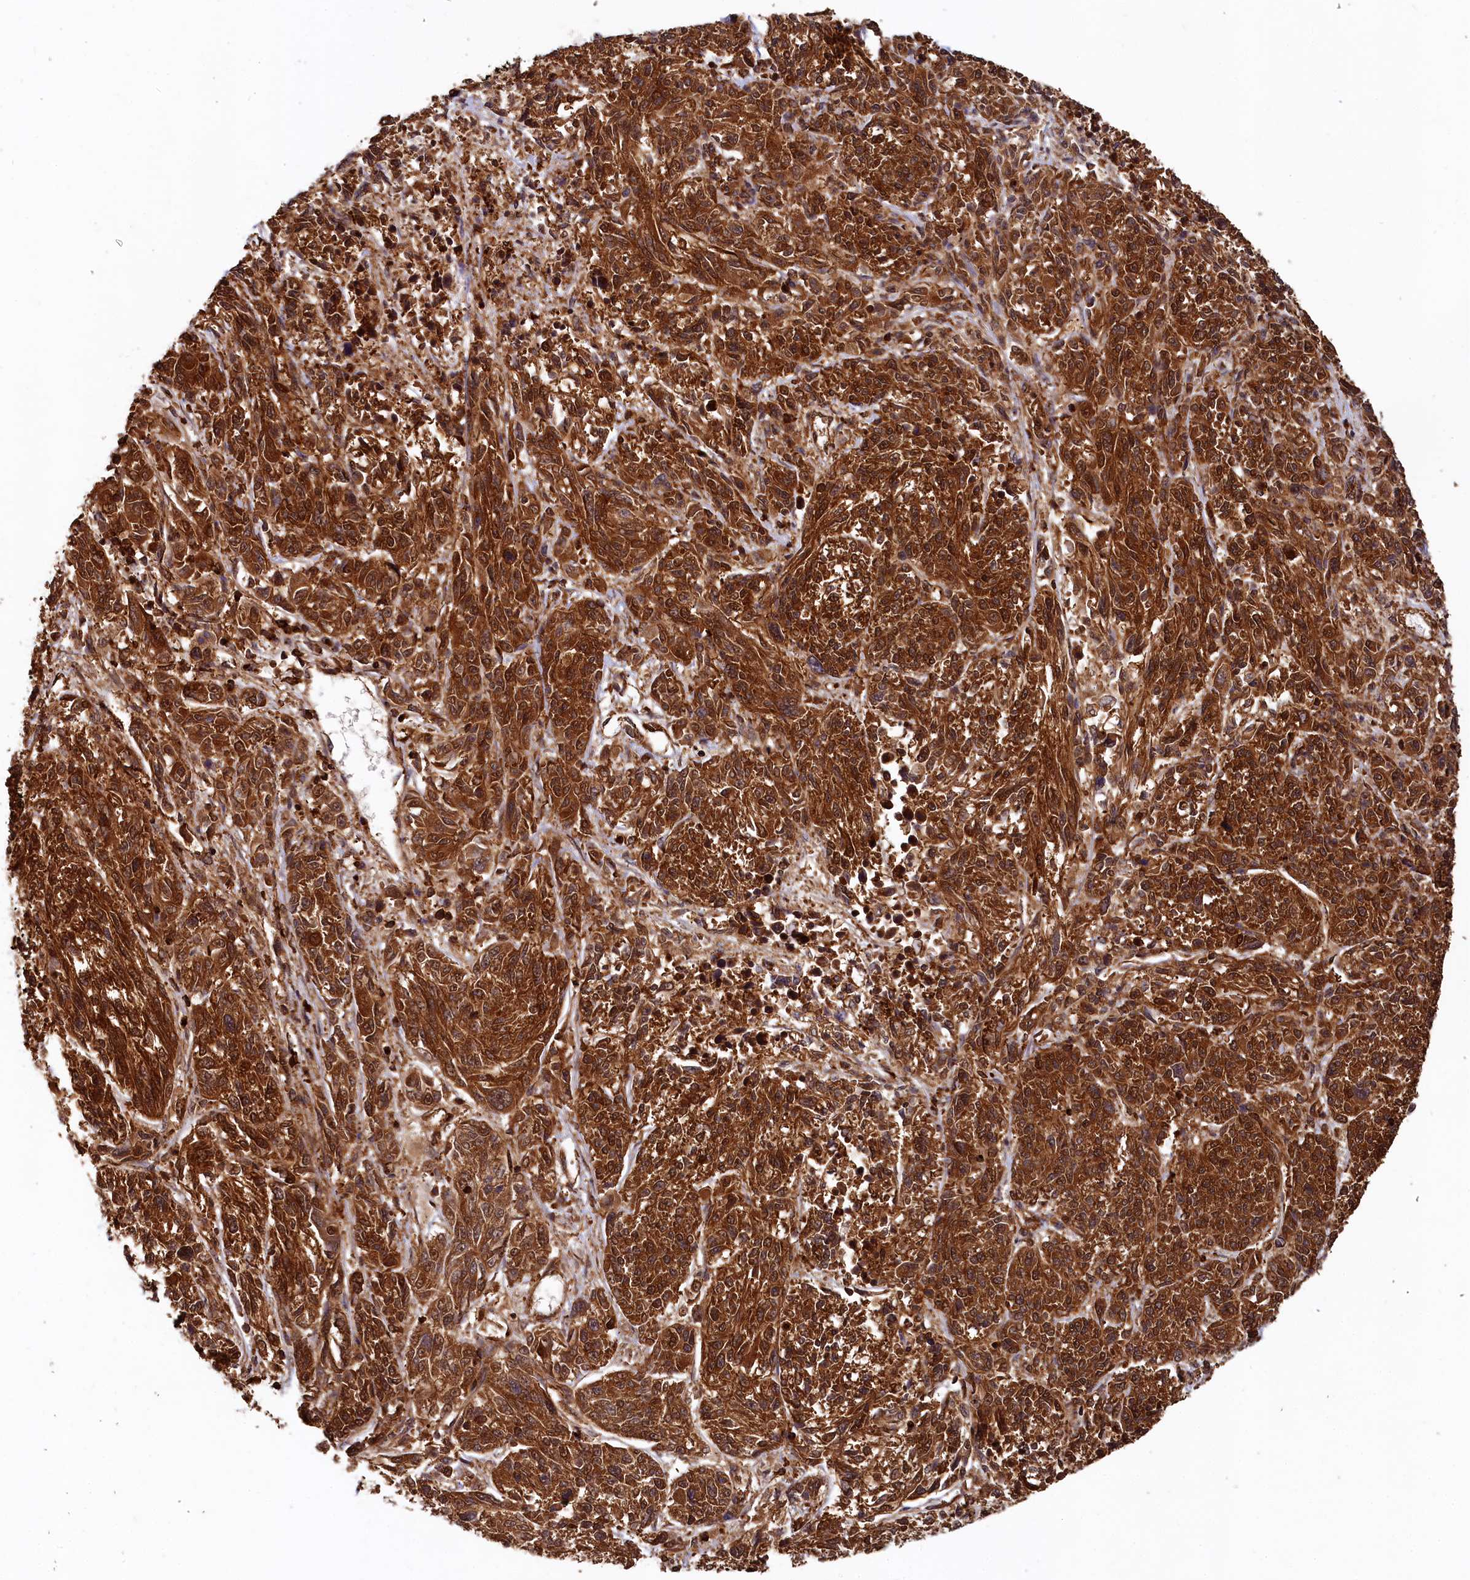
{"staining": {"intensity": "strong", "quantity": ">75%", "location": "cytoplasmic/membranous"}, "tissue": "melanoma", "cell_type": "Tumor cells", "image_type": "cancer", "snomed": [{"axis": "morphology", "description": "Malignant melanoma, NOS"}, {"axis": "topography", "description": "Skin"}], "caption": "Immunohistochemistry (DAB) staining of human malignant melanoma exhibits strong cytoplasmic/membranous protein positivity in approximately >75% of tumor cells.", "gene": "STUB1", "patient": {"sex": "male", "age": 53}}